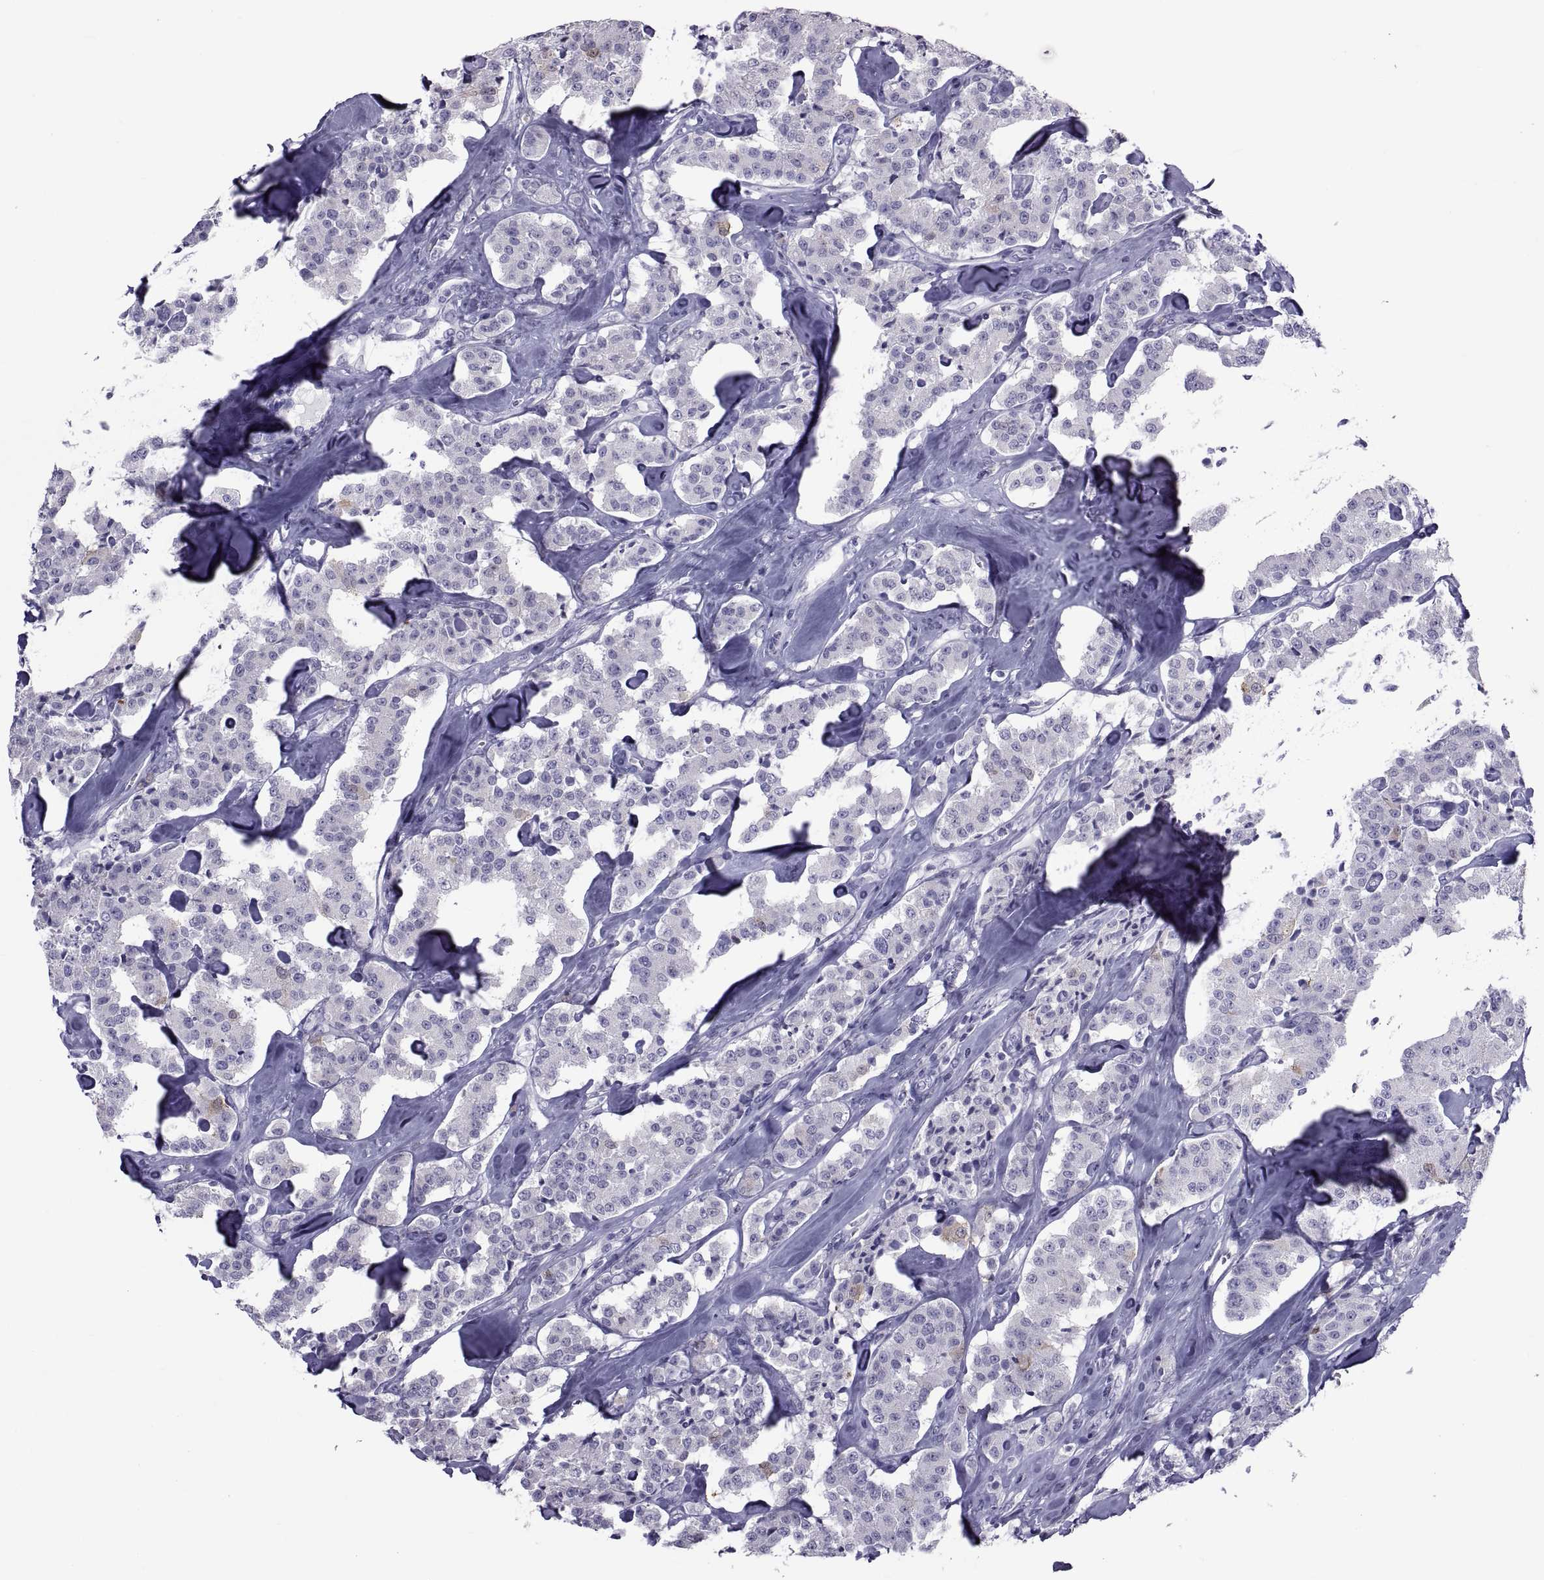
{"staining": {"intensity": "negative", "quantity": "none", "location": "none"}, "tissue": "carcinoid", "cell_type": "Tumor cells", "image_type": "cancer", "snomed": [{"axis": "morphology", "description": "Carcinoid, malignant, NOS"}, {"axis": "topography", "description": "Pancreas"}], "caption": "Immunohistochemistry (IHC) of carcinoid (malignant) shows no staining in tumor cells.", "gene": "MAGEB1", "patient": {"sex": "male", "age": 41}}